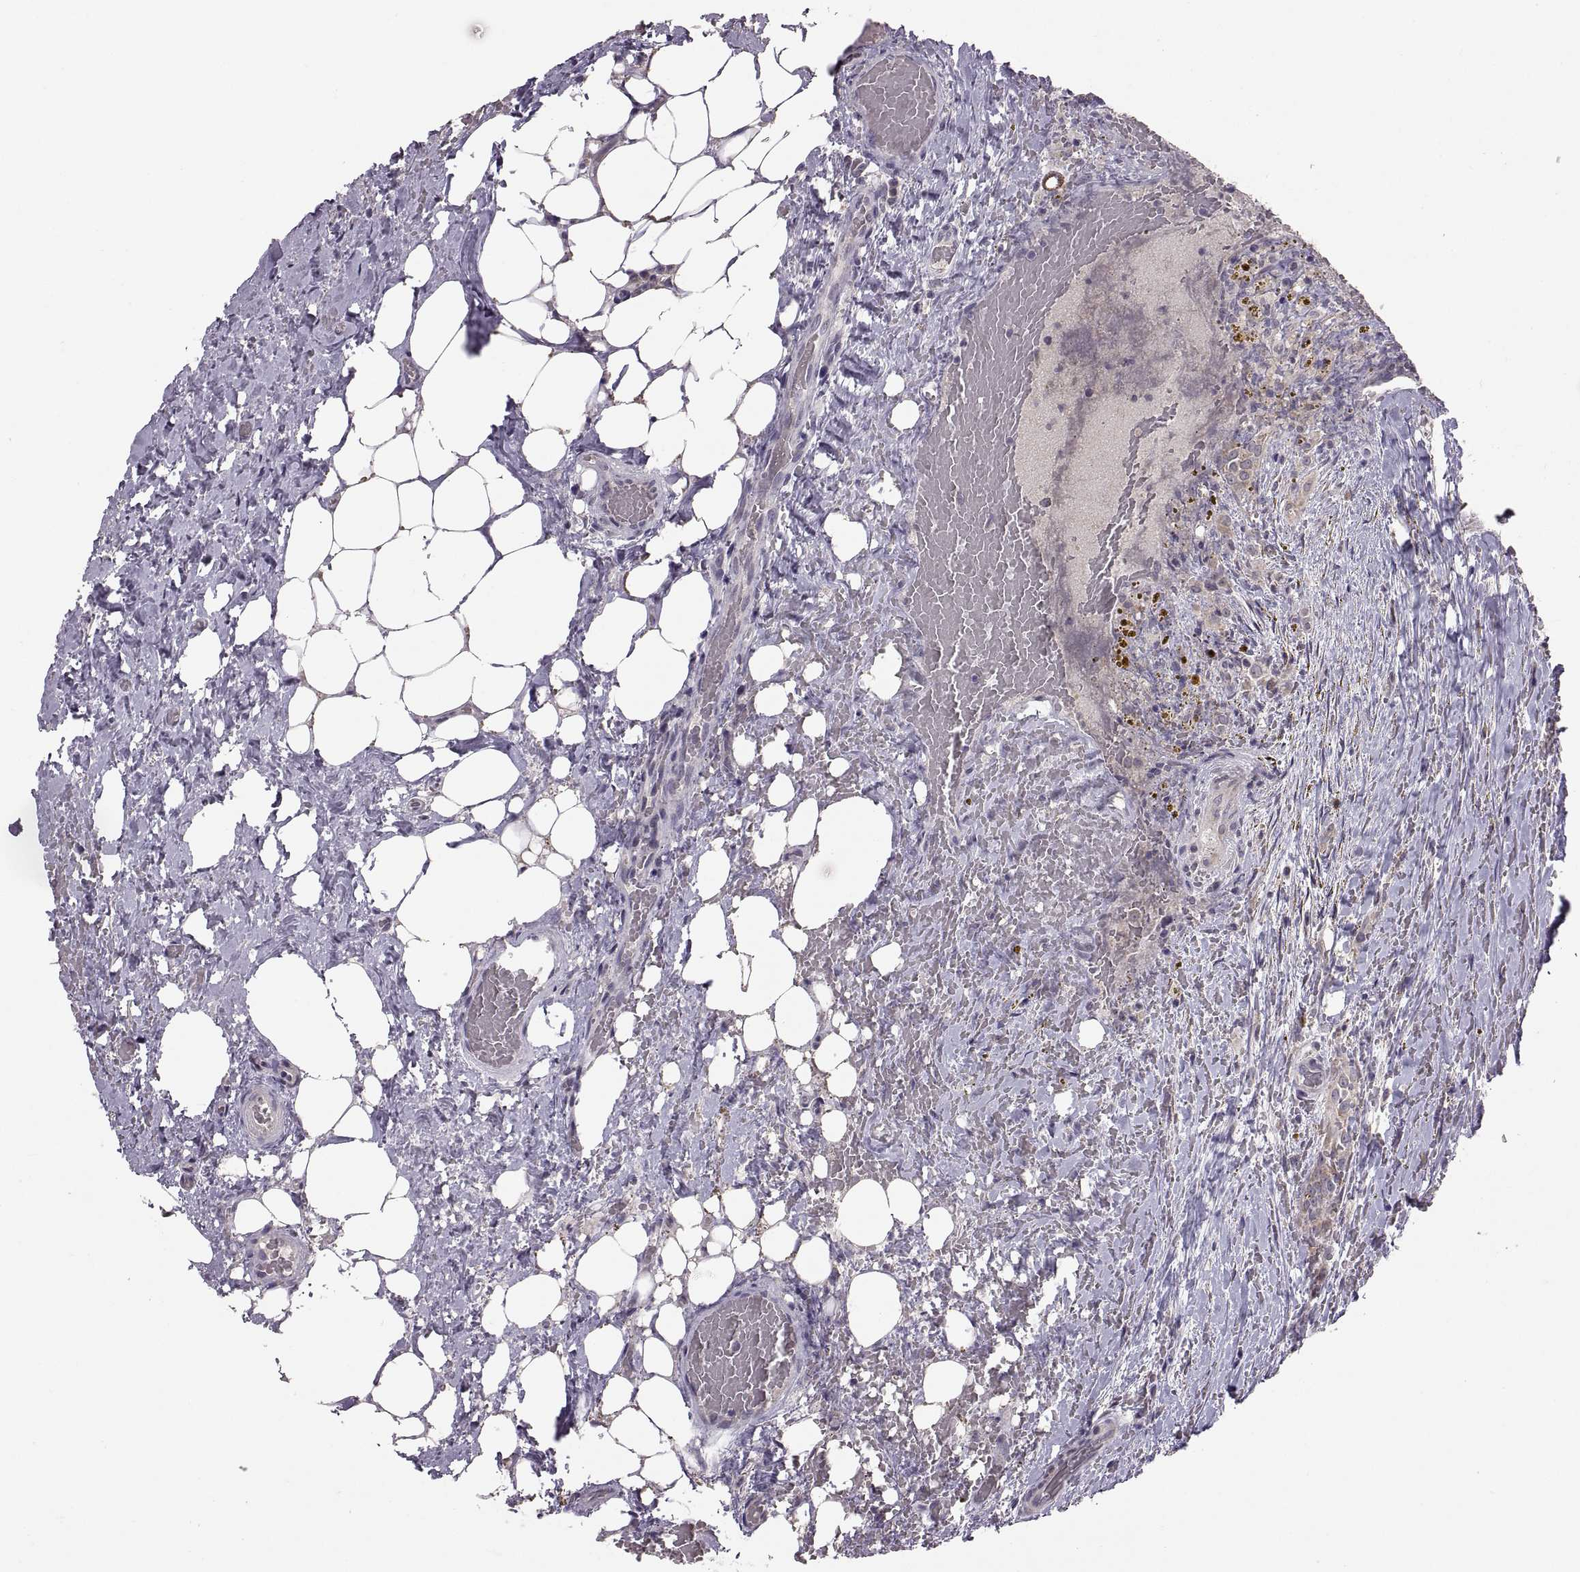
{"staining": {"intensity": "weak", "quantity": ">75%", "location": "cytoplasmic/membranous"}, "tissue": "thyroid cancer", "cell_type": "Tumor cells", "image_type": "cancer", "snomed": [{"axis": "morphology", "description": "Papillary adenocarcinoma, NOS"}, {"axis": "topography", "description": "Thyroid gland"}], "caption": "Immunohistochemical staining of human thyroid cancer reveals low levels of weak cytoplasmic/membranous protein expression in about >75% of tumor cells. The staining was performed using DAB (3,3'-diaminobenzidine), with brown indicating positive protein expression. Nuclei are stained blue with hematoxylin.", "gene": "HMGCR", "patient": {"sex": "male", "age": 61}}